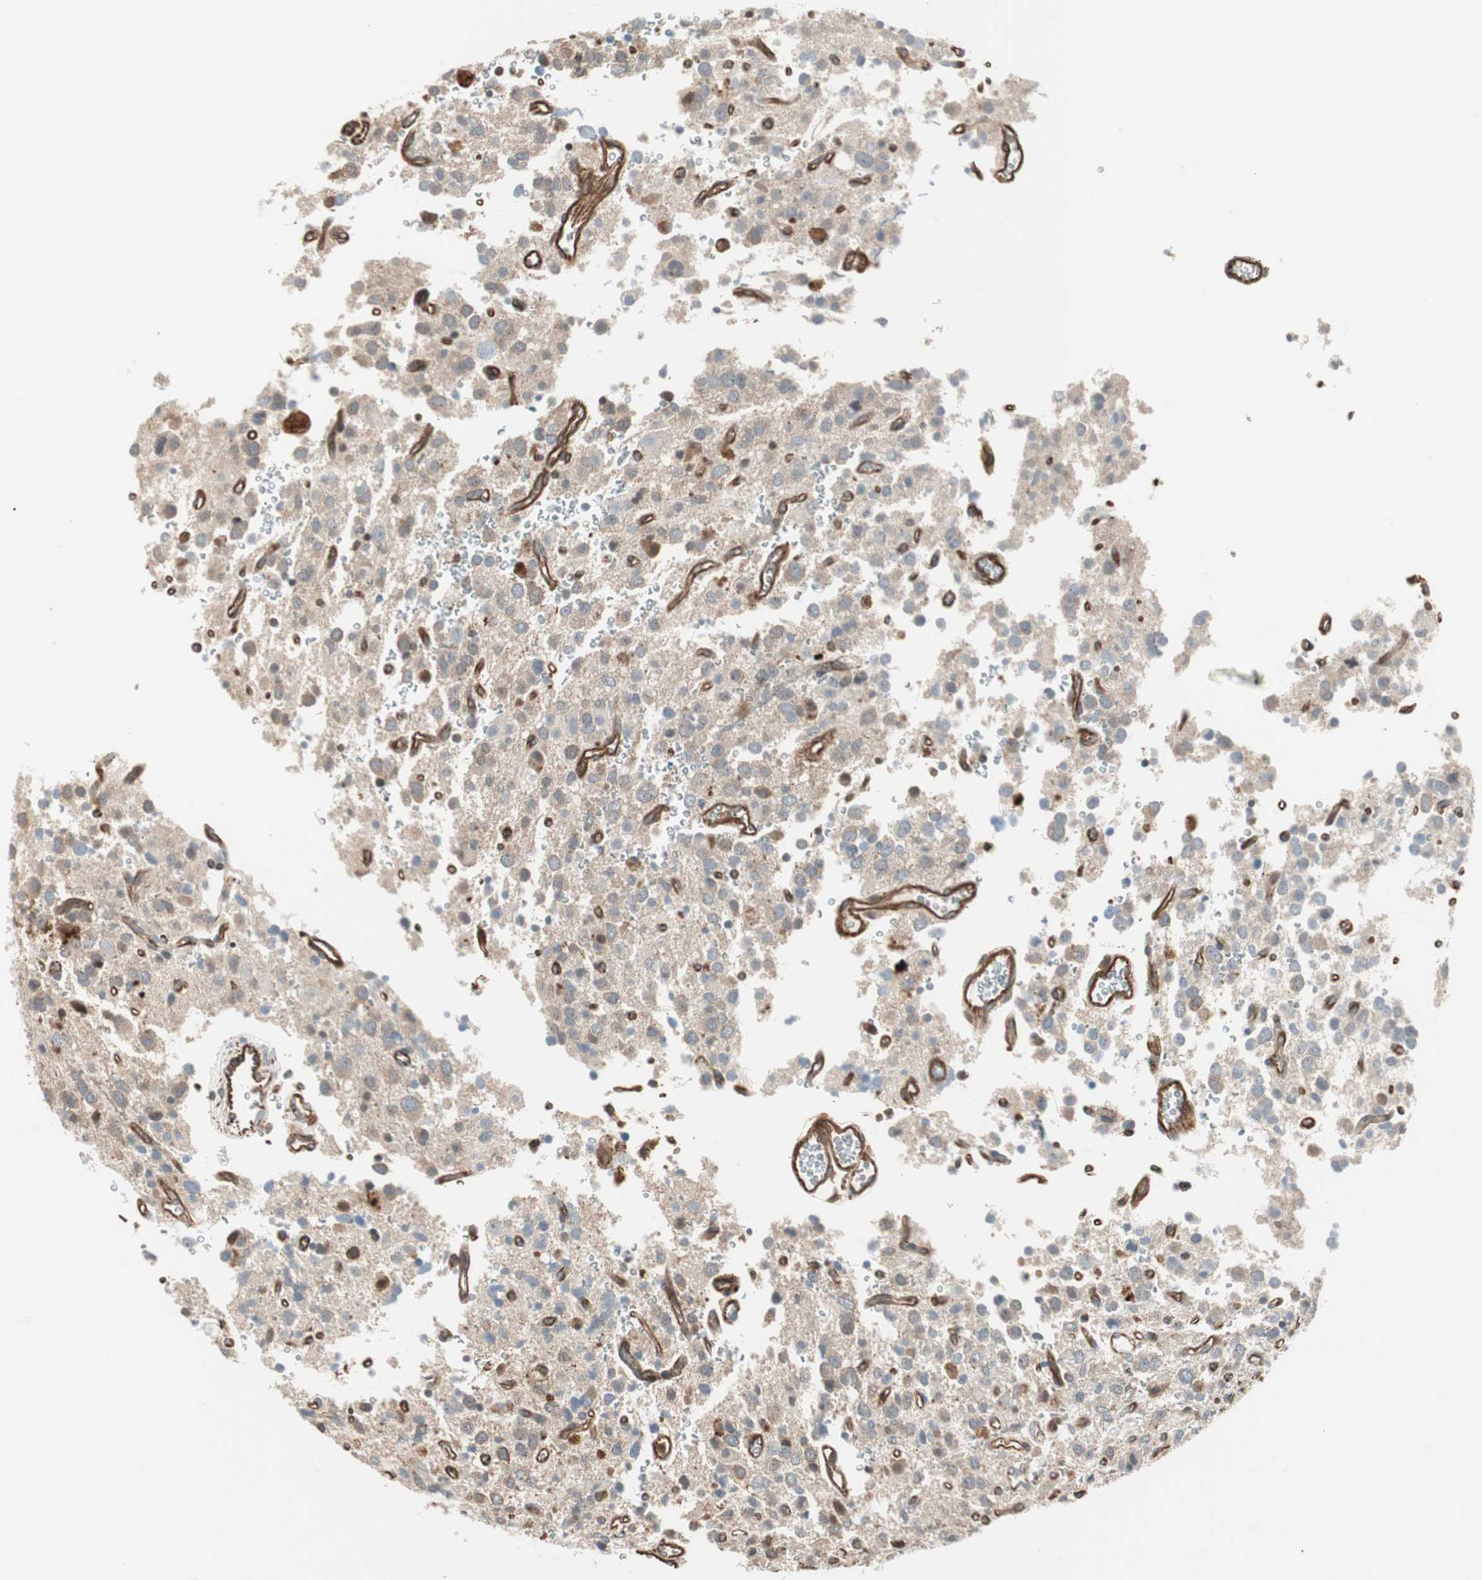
{"staining": {"intensity": "weak", "quantity": "25%-75%", "location": "cytoplasmic/membranous"}, "tissue": "glioma", "cell_type": "Tumor cells", "image_type": "cancer", "snomed": [{"axis": "morphology", "description": "Glioma, malignant, High grade"}, {"axis": "topography", "description": "Brain"}], "caption": "The immunohistochemical stain shows weak cytoplasmic/membranous positivity in tumor cells of glioma tissue. The staining was performed using DAB (3,3'-diaminobenzidine) to visualize the protein expression in brown, while the nuclei were stained in blue with hematoxylin (Magnification: 20x).", "gene": "MAD2L2", "patient": {"sex": "male", "age": 47}}